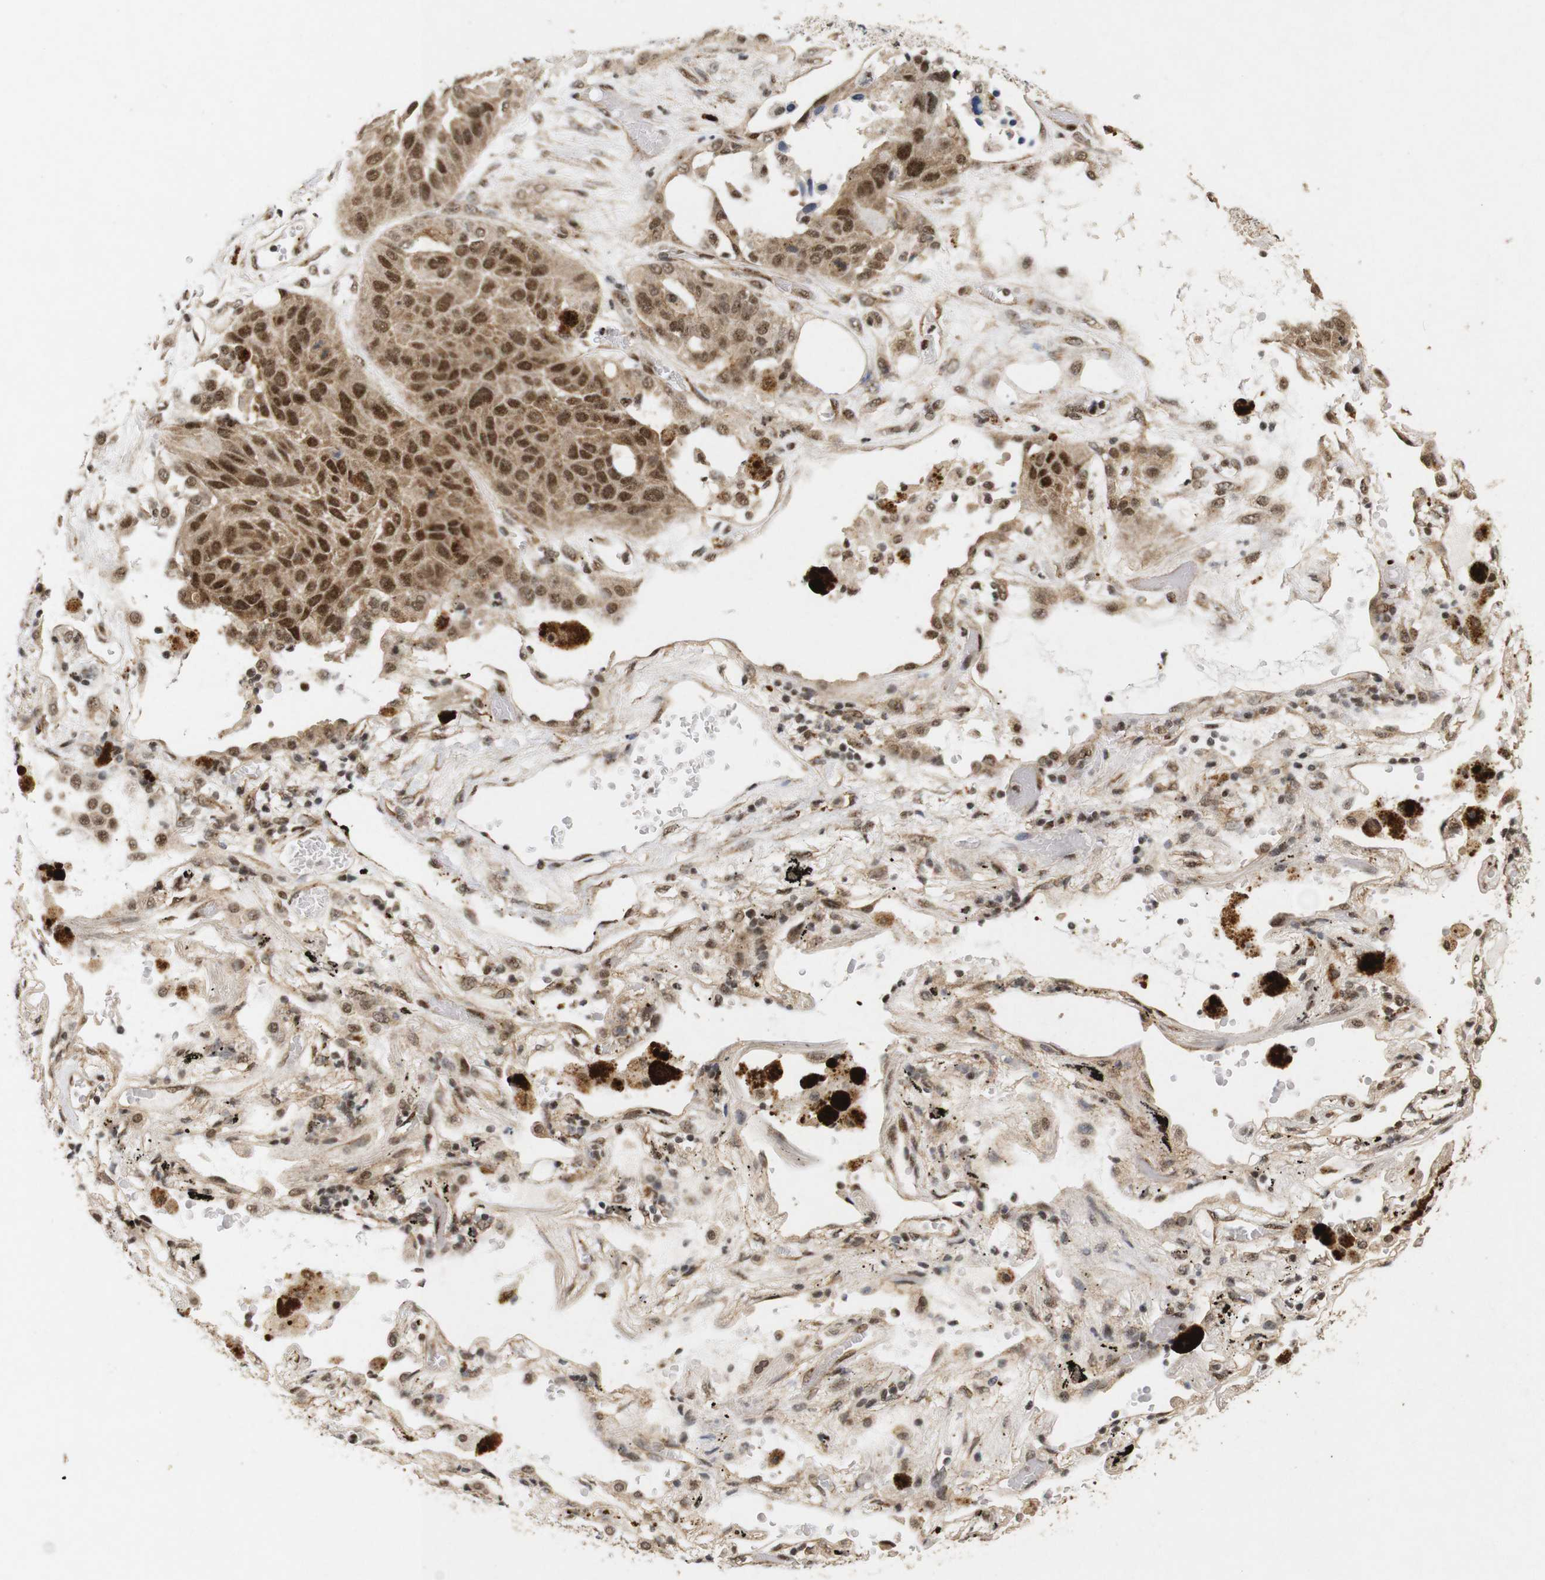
{"staining": {"intensity": "moderate", "quantity": ">75%", "location": "cytoplasmic/membranous,nuclear"}, "tissue": "lung cancer", "cell_type": "Tumor cells", "image_type": "cancer", "snomed": [{"axis": "morphology", "description": "Squamous cell carcinoma, NOS"}, {"axis": "topography", "description": "Lung"}], "caption": "Protein staining of squamous cell carcinoma (lung) tissue demonstrates moderate cytoplasmic/membranous and nuclear positivity in approximately >75% of tumor cells.", "gene": "PYM1", "patient": {"sex": "male", "age": 57}}